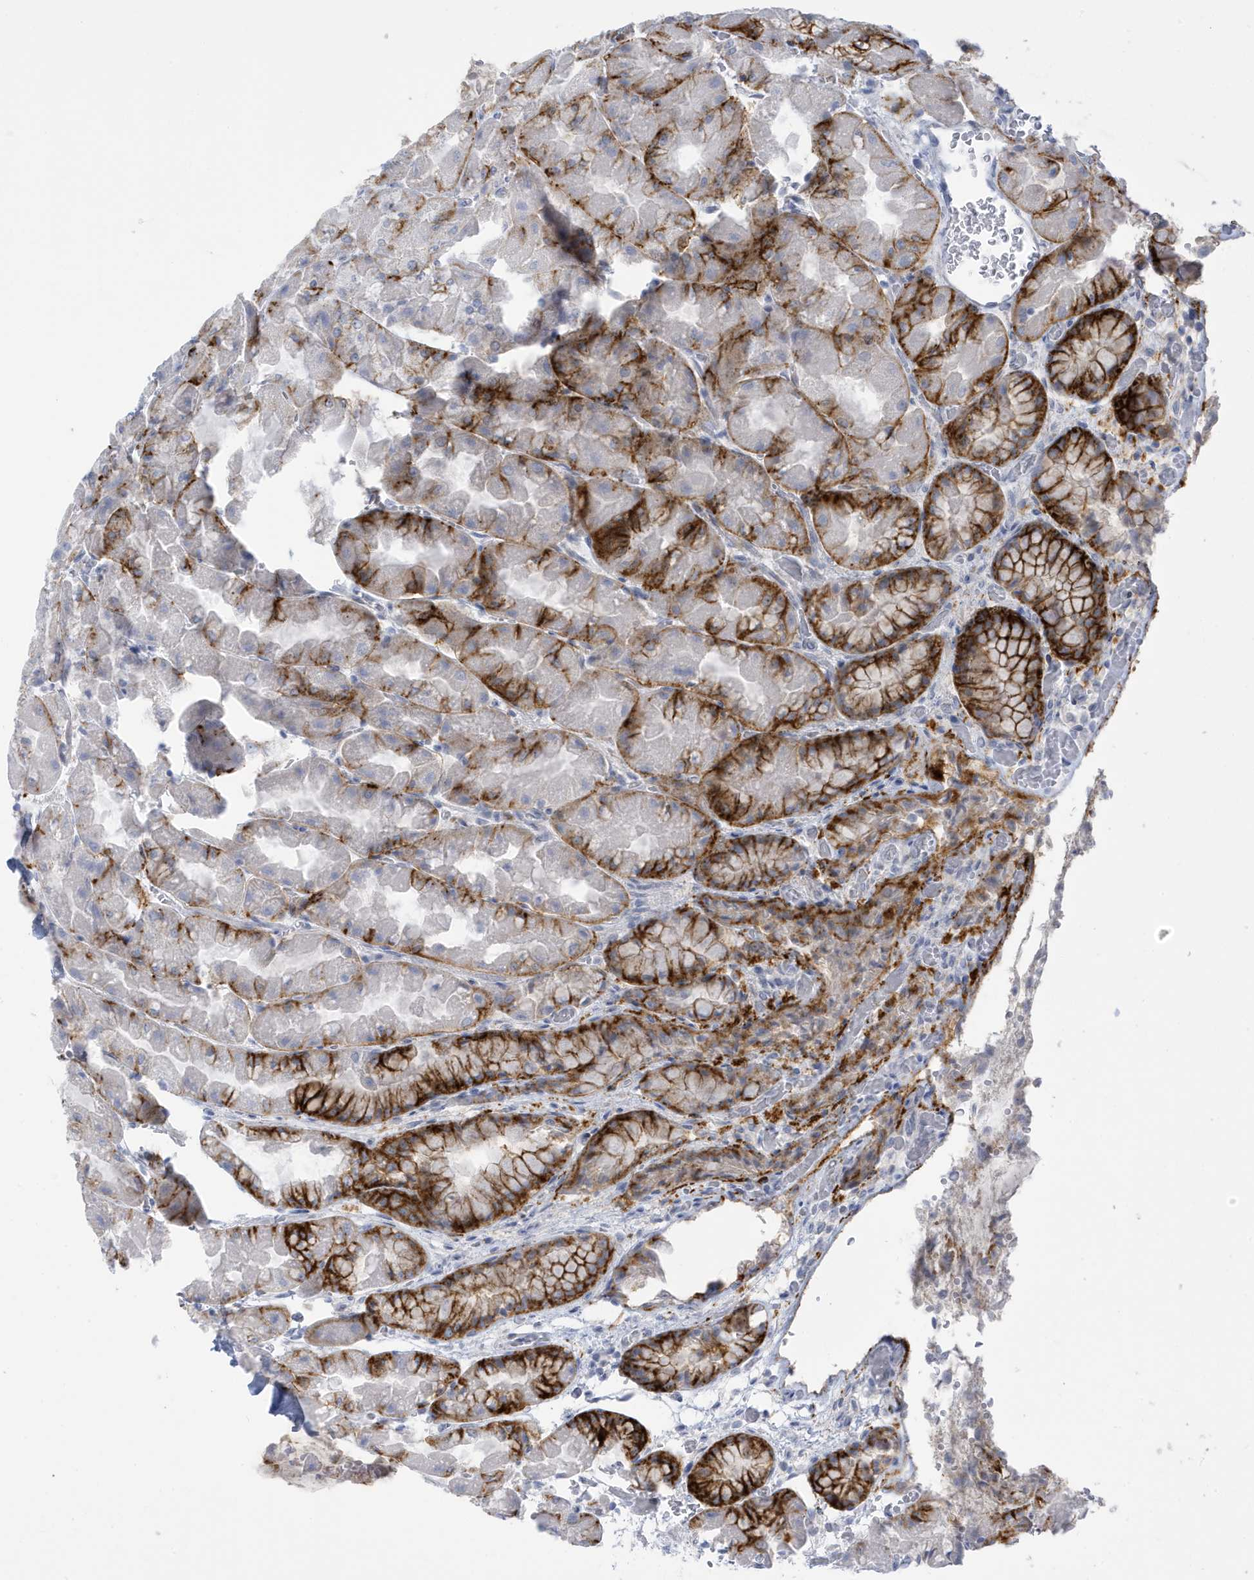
{"staining": {"intensity": "strong", "quantity": "25%-75%", "location": "cytoplasmic/membranous"}, "tissue": "stomach", "cell_type": "Glandular cells", "image_type": "normal", "snomed": [{"axis": "morphology", "description": "Normal tissue, NOS"}, {"axis": "topography", "description": "Stomach"}], "caption": "A brown stain highlights strong cytoplasmic/membranous positivity of a protein in glandular cells of normal stomach.", "gene": "PERM1", "patient": {"sex": "female", "age": 61}}